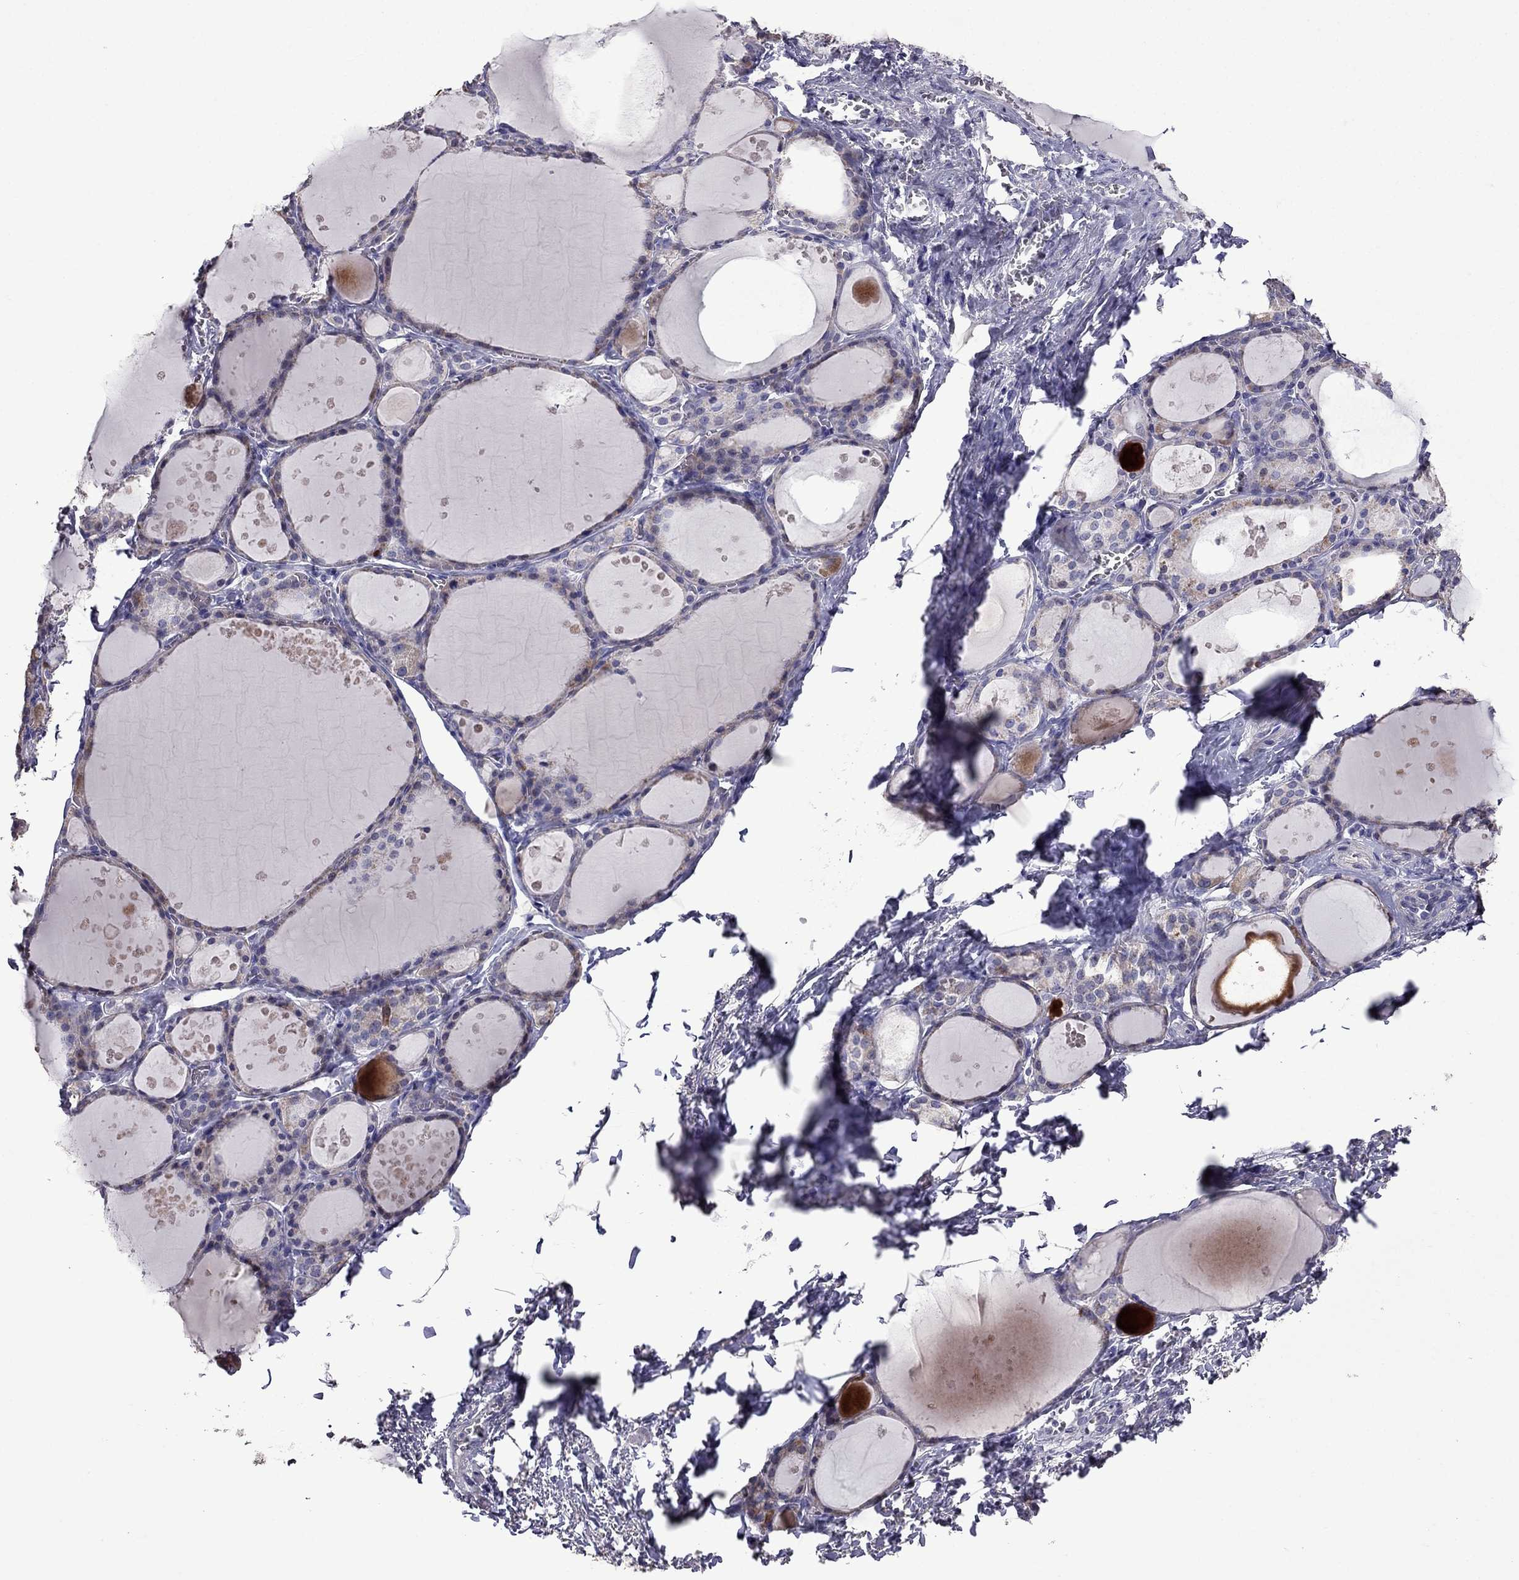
{"staining": {"intensity": "weak", "quantity": "25%-75%", "location": "cytoplasmic/membranous"}, "tissue": "thyroid gland", "cell_type": "Glandular cells", "image_type": "normal", "snomed": [{"axis": "morphology", "description": "Normal tissue, NOS"}, {"axis": "topography", "description": "Thyroid gland"}], "caption": "Immunohistochemistry image of unremarkable human thyroid gland stained for a protein (brown), which shows low levels of weak cytoplasmic/membranous positivity in approximately 25%-75% of glandular cells.", "gene": "AK5", "patient": {"sex": "male", "age": 68}}